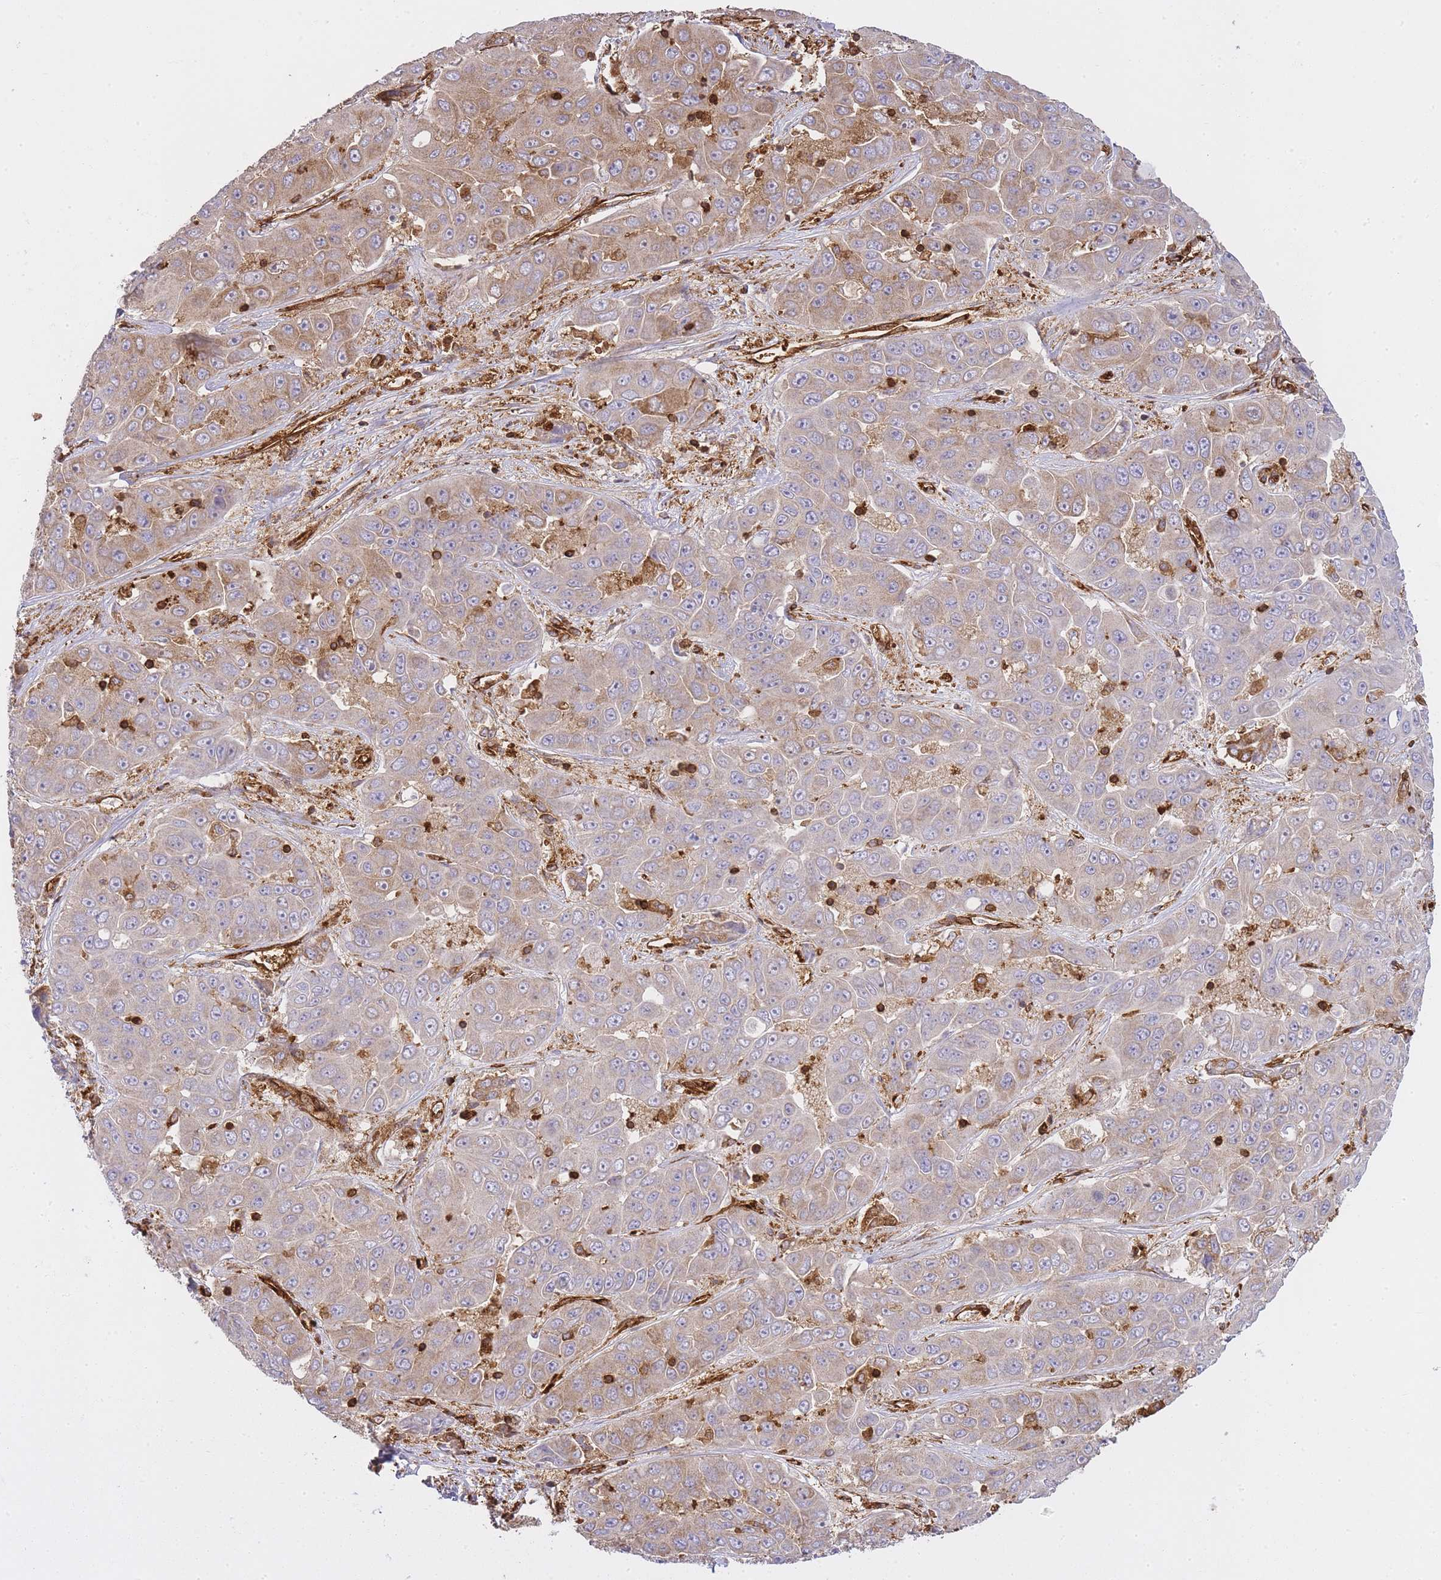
{"staining": {"intensity": "moderate", "quantity": "25%-75%", "location": "cytoplasmic/membranous"}, "tissue": "liver cancer", "cell_type": "Tumor cells", "image_type": "cancer", "snomed": [{"axis": "morphology", "description": "Cholangiocarcinoma"}, {"axis": "topography", "description": "Liver"}], "caption": "Immunohistochemistry (IHC) micrograph of liver cancer (cholangiocarcinoma) stained for a protein (brown), which displays medium levels of moderate cytoplasmic/membranous positivity in approximately 25%-75% of tumor cells.", "gene": "MSN", "patient": {"sex": "female", "age": 52}}